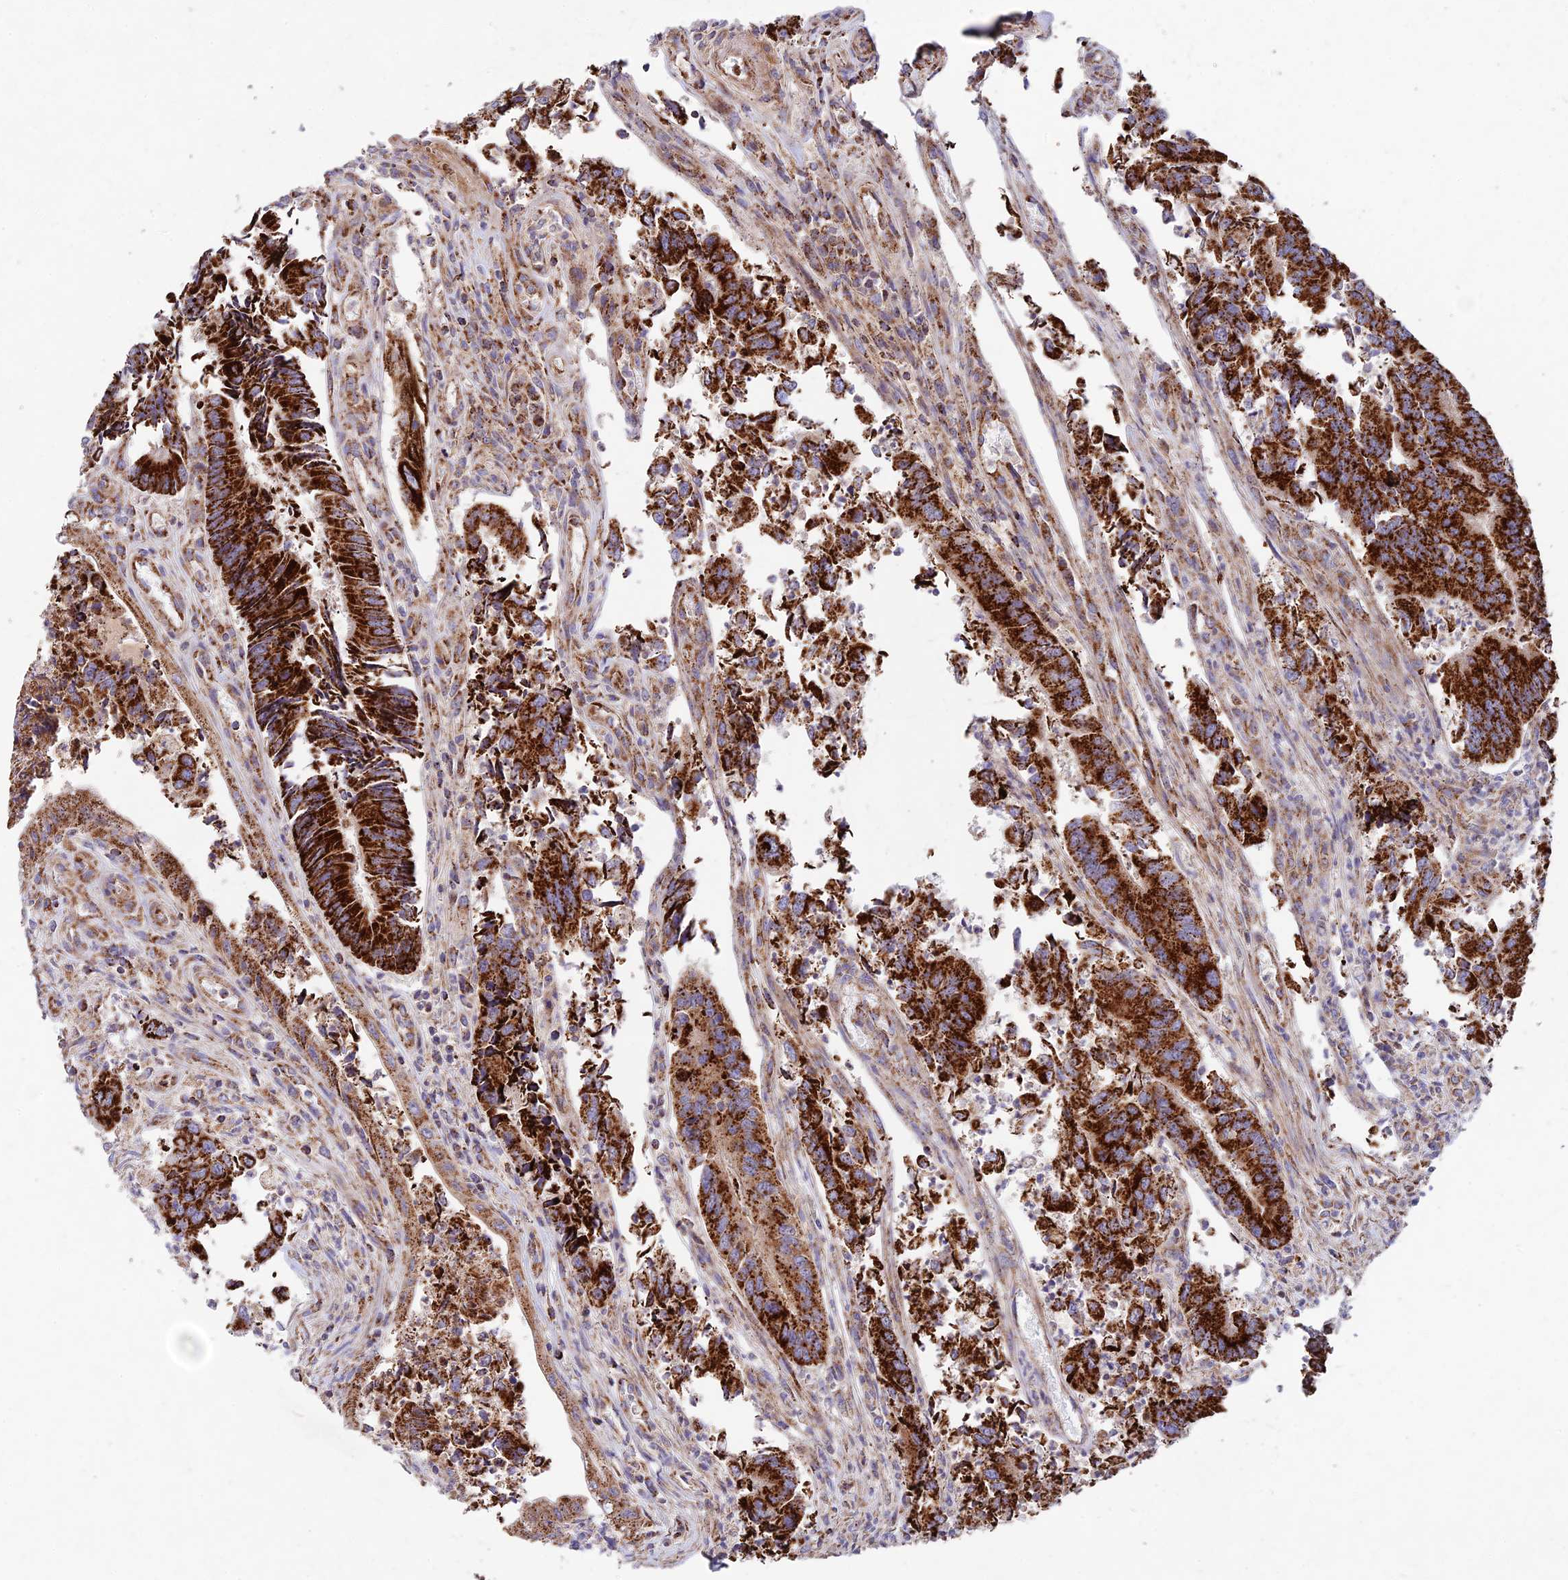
{"staining": {"intensity": "strong", "quantity": ">75%", "location": "cytoplasmic/membranous"}, "tissue": "colorectal cancer", "cell_type": "Tumor cells", "image_type": "cancer", "snomed": [{"axis": "morphology", "description": "Adenocarcinoma, NOS"}, {"axis": "topography", "description": "Colon"}], "caption": "Immunohistochemistry (IHC) of human colorectal cancer shows high levels of strong cytoplasmic/membranous staining in about >75% of tumor cells.", "gene": "KHDC3L", "patient": {"sex": "female", "age": 67}}